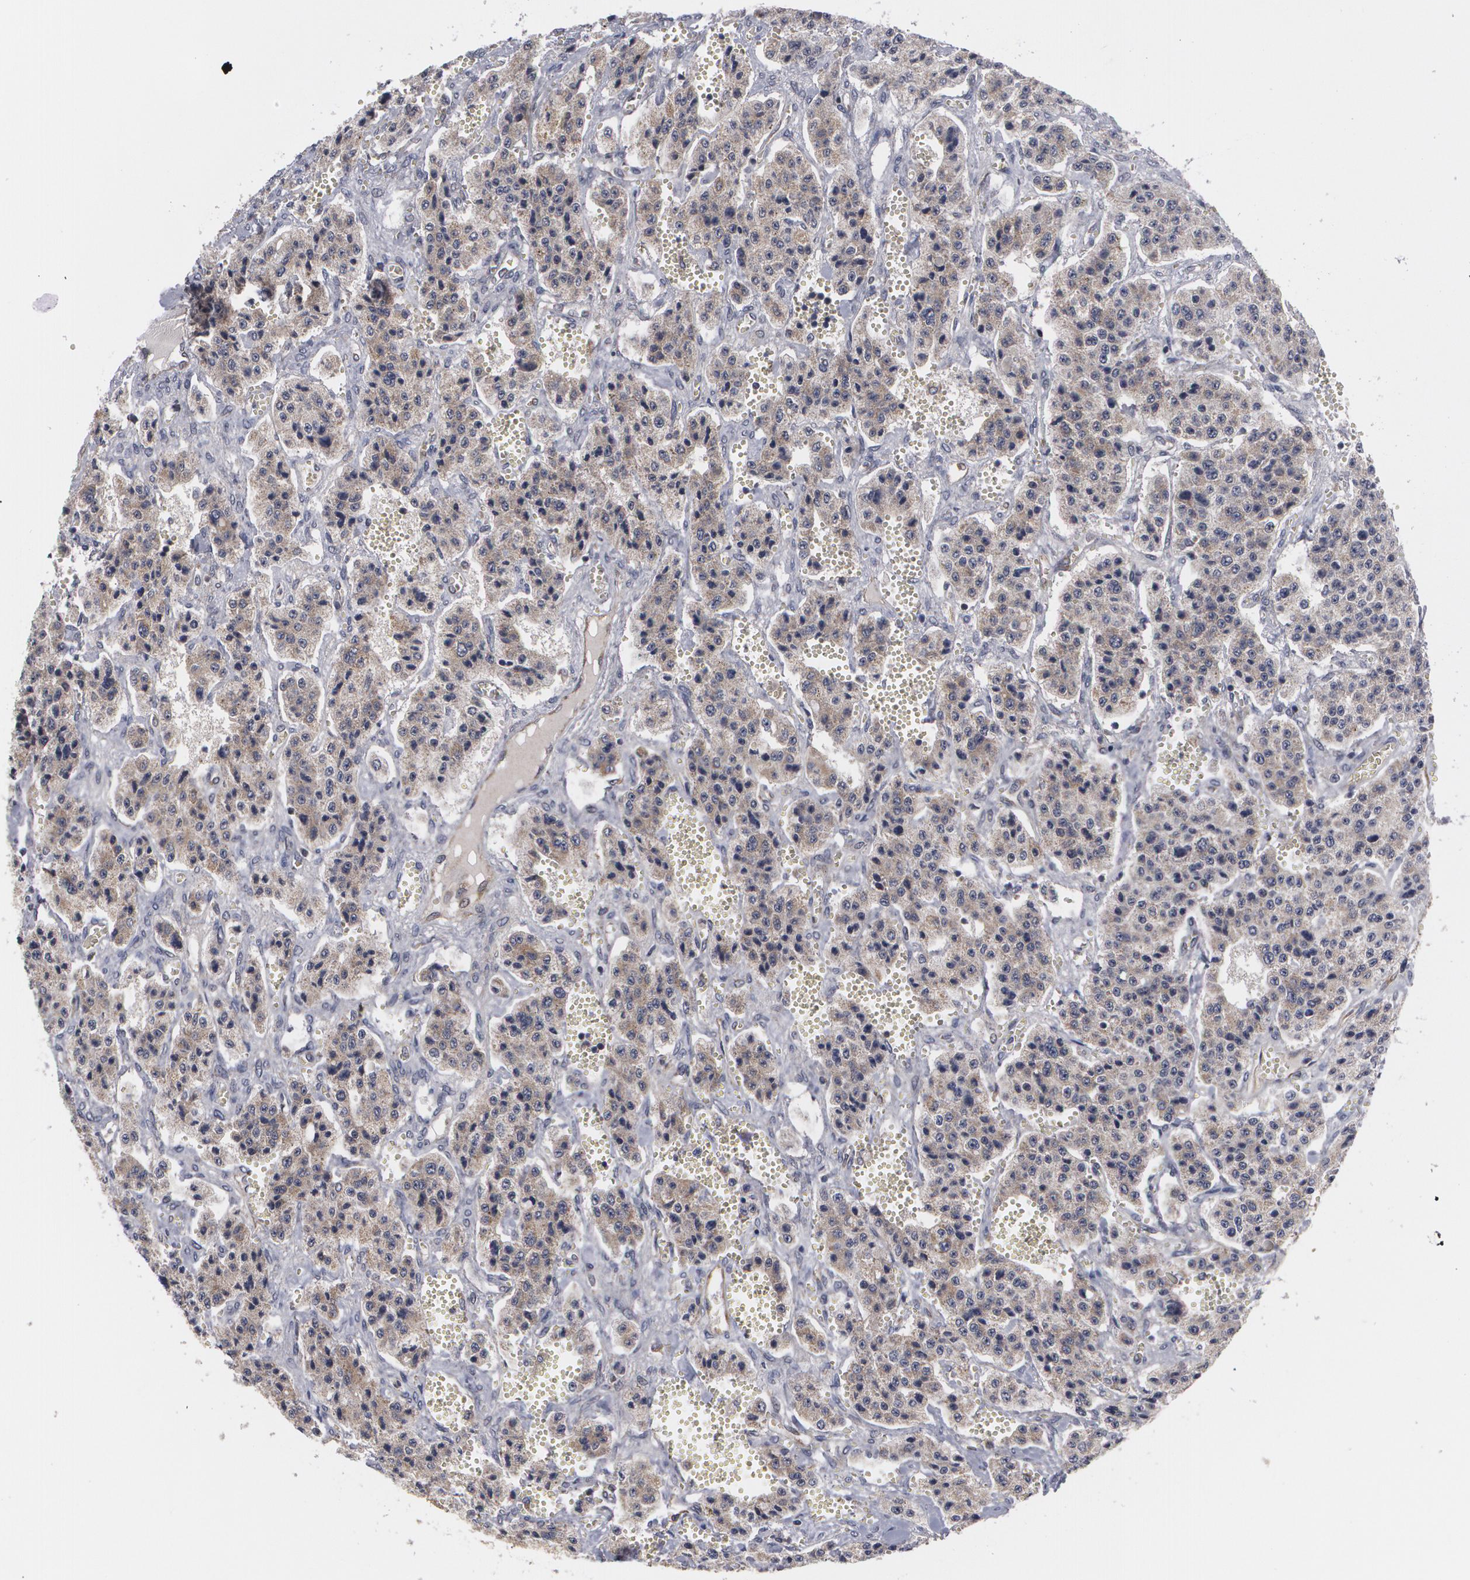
{"staining": {"intensity": "weak", "quantity": ">75%", "location": "cytoplasmic/membranous"}, "tissue": "carcinoid", "cell_type": "Tumor cells", "image_type": "cancer", "snomed": [{"axis": "morphology", "description": "Carcinoid, malignant, NOS"}, {"axis": "topography", "description": "Small intestine"}], "caption": "IHC micrograph of neoplastic tissue: malignant carcinoid stained using immunohistochemistry (IHC) exhibits low levels of weak protein expression localized specifically in the cytoplasmic/membranous of tumor cells, appearing as a cytoplasmic/membranous brown color.", "gene": "BMP6", "patient": {"sex": "male", "age": 52}}